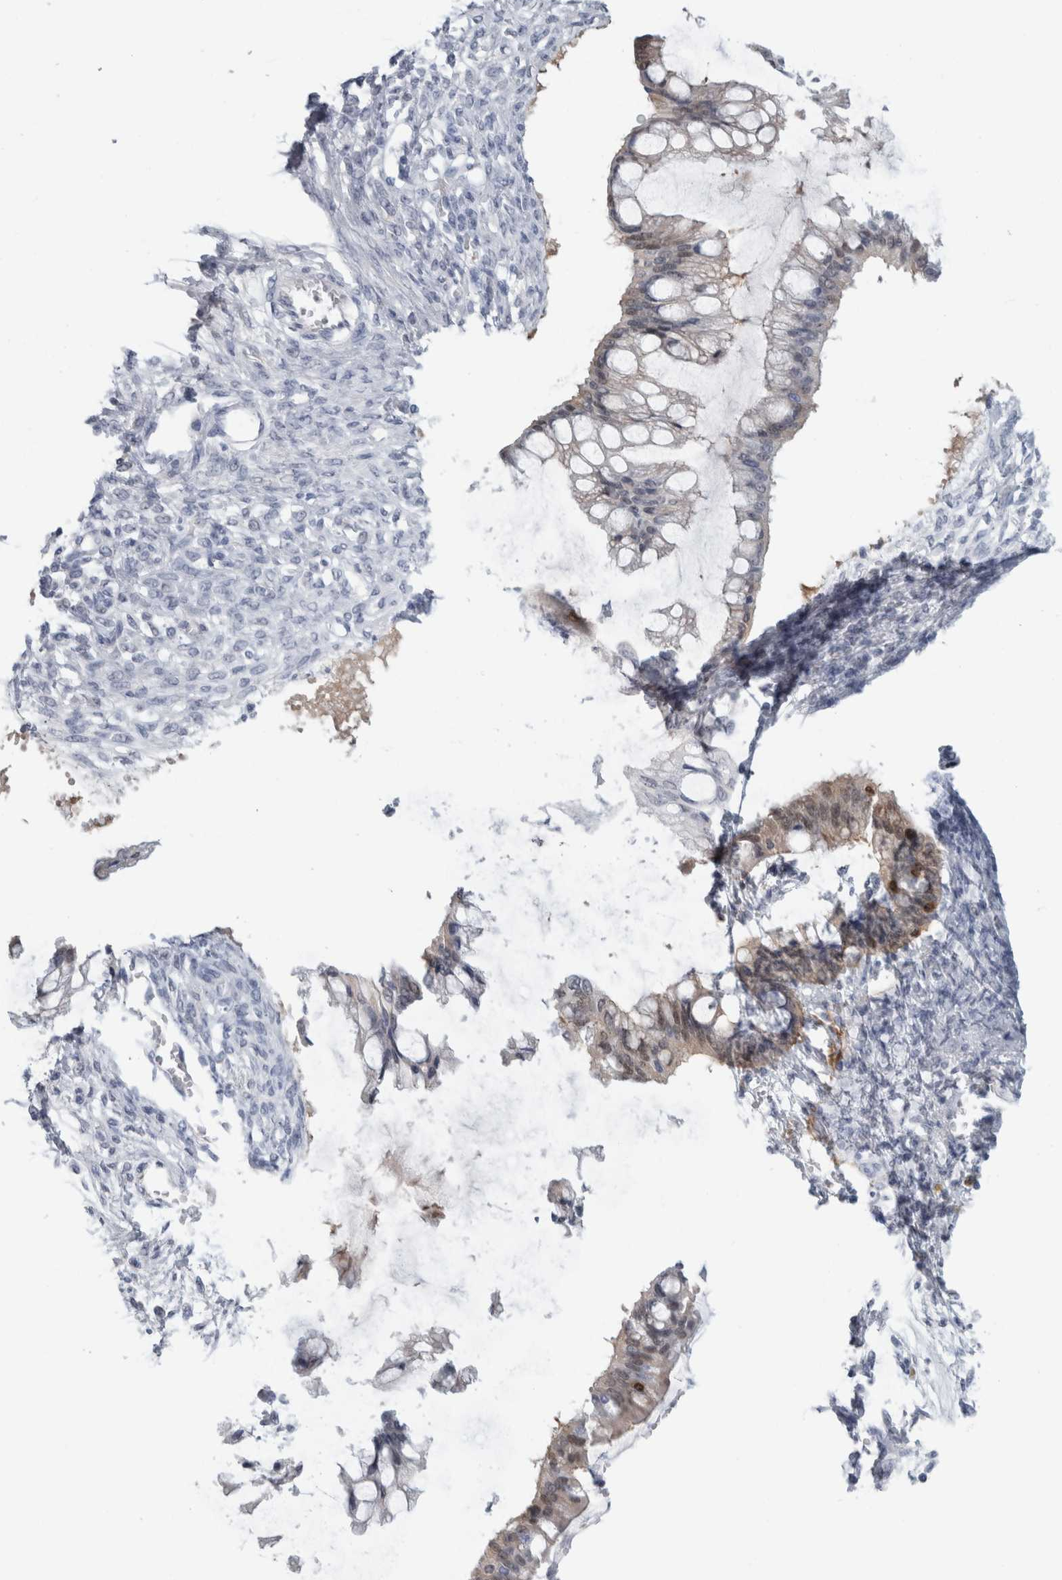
{"staining": {"intensity": "weak", "quantity": "25%-75%", "location": "cytoplasmic/membranous,nuclear"}, "tissue": "ovarian cancer", "cell_type": "Tumor cells", "image_type": "cancer", "snomed": [{"axis": "morphology", "description": "Cystadenocarcinoma, mucinous, NOS"}, {"axis": "topography", "description": "Ovary"}], "caption": "Immunohistochemical staining of ovarian cancer shows low levels of weak cytoplasmic/membranous and nuclear protein positivity in approximately 25%-75% of tumor cells.", "gene": "CASP6", "patient": {"sex": "female", "age": 73}}